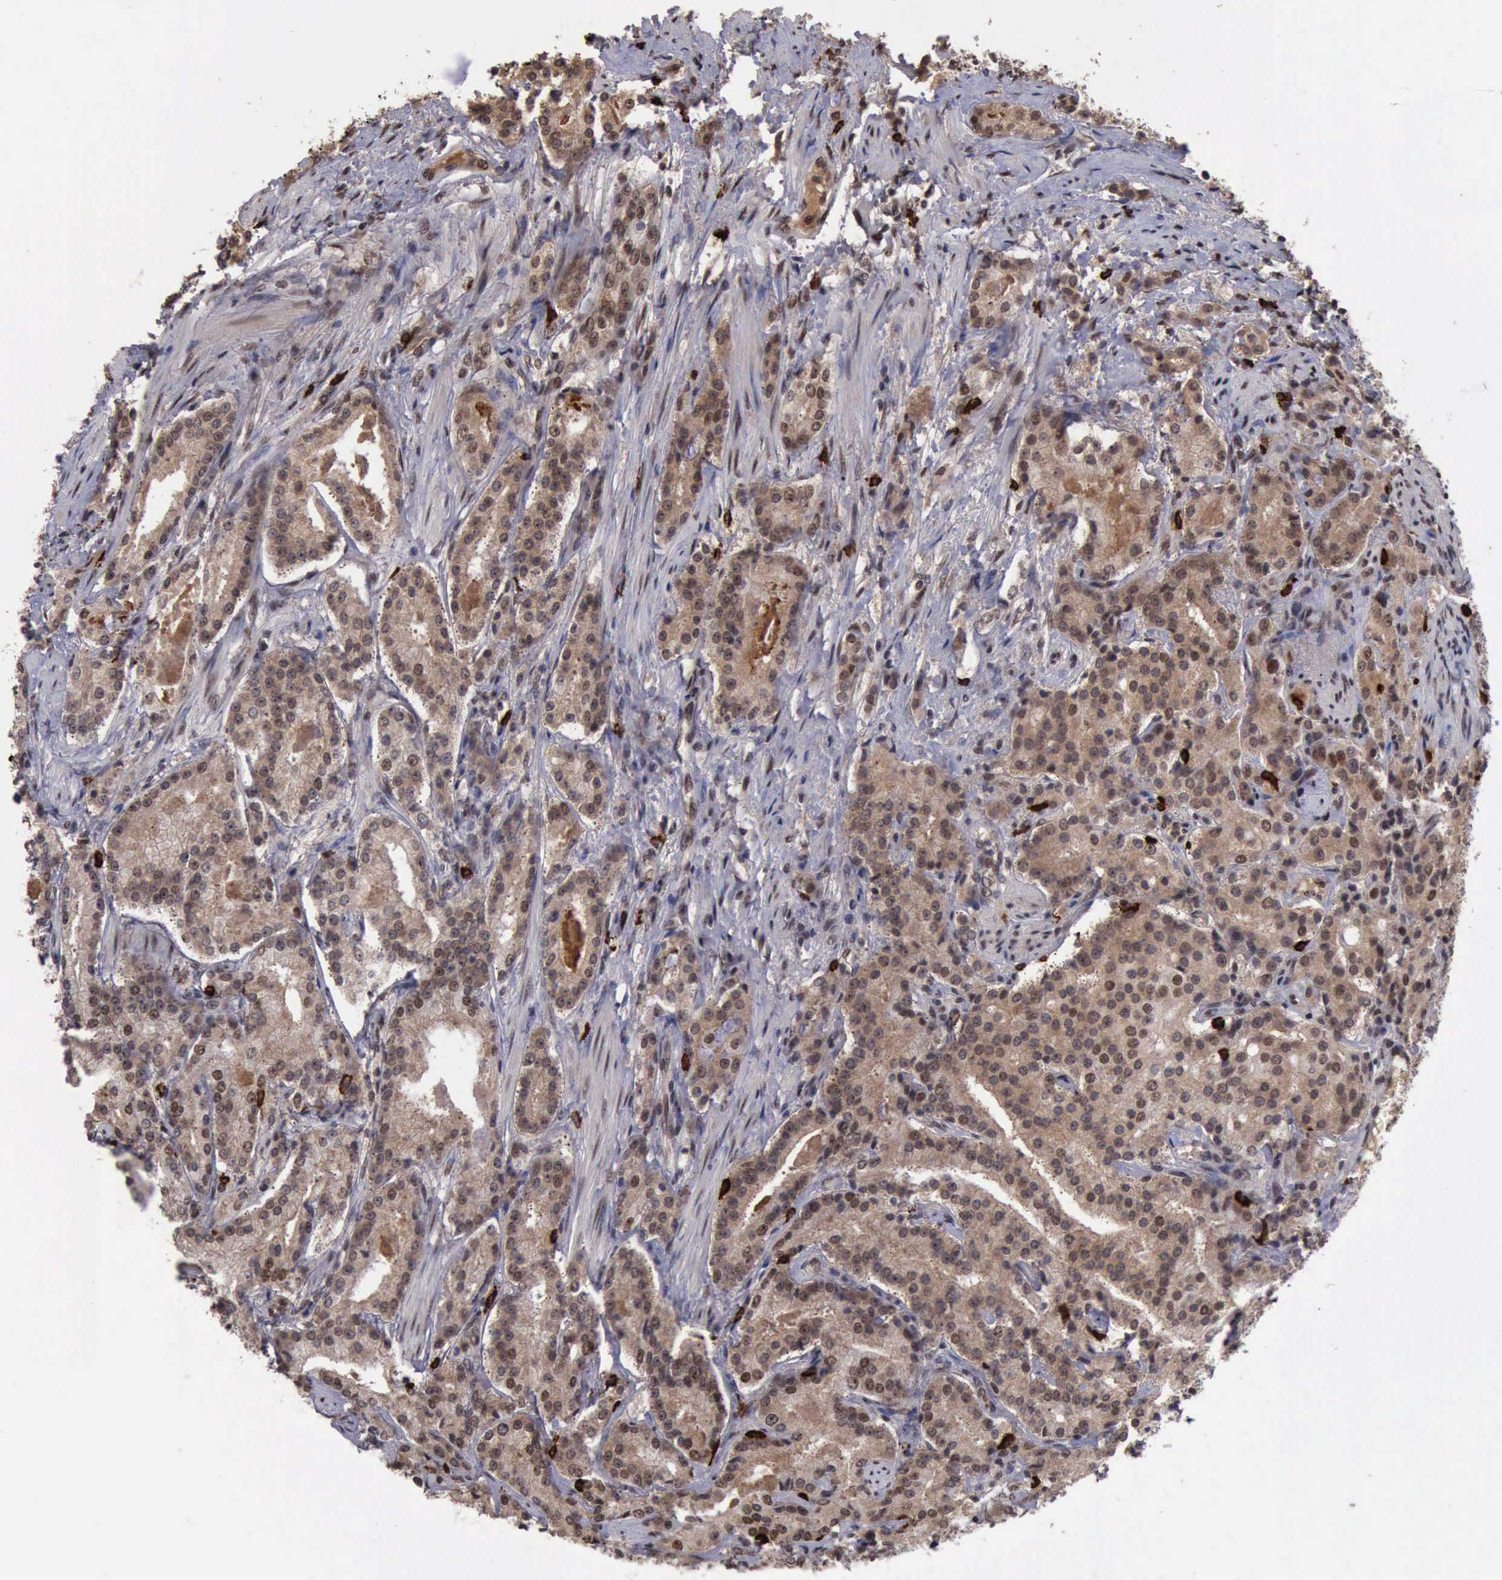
{"staining": {"intensity": "strong", "quantity": ">75%", "location": "cytoplasmic/membranous,nuclear"}, "tissue": "prostate cancer", "cell_type": "Tumor cells", "image_type": "cancer", "snomed": [{"axis": "morphology", "description": "Adenocarcinoma, Medium grade"}, {"axis": "topography", "description": "Prostate"}], "caption": "Human adenocarcinoma (medium-grade) (prostate) stained for a protein (brown) displays strong cytoplasmic/membranous and nuclear positive positivity in about >75% of tumor cells.", "gene": "TRMT2A", "patient": {"sex": "male", "age": 72}}